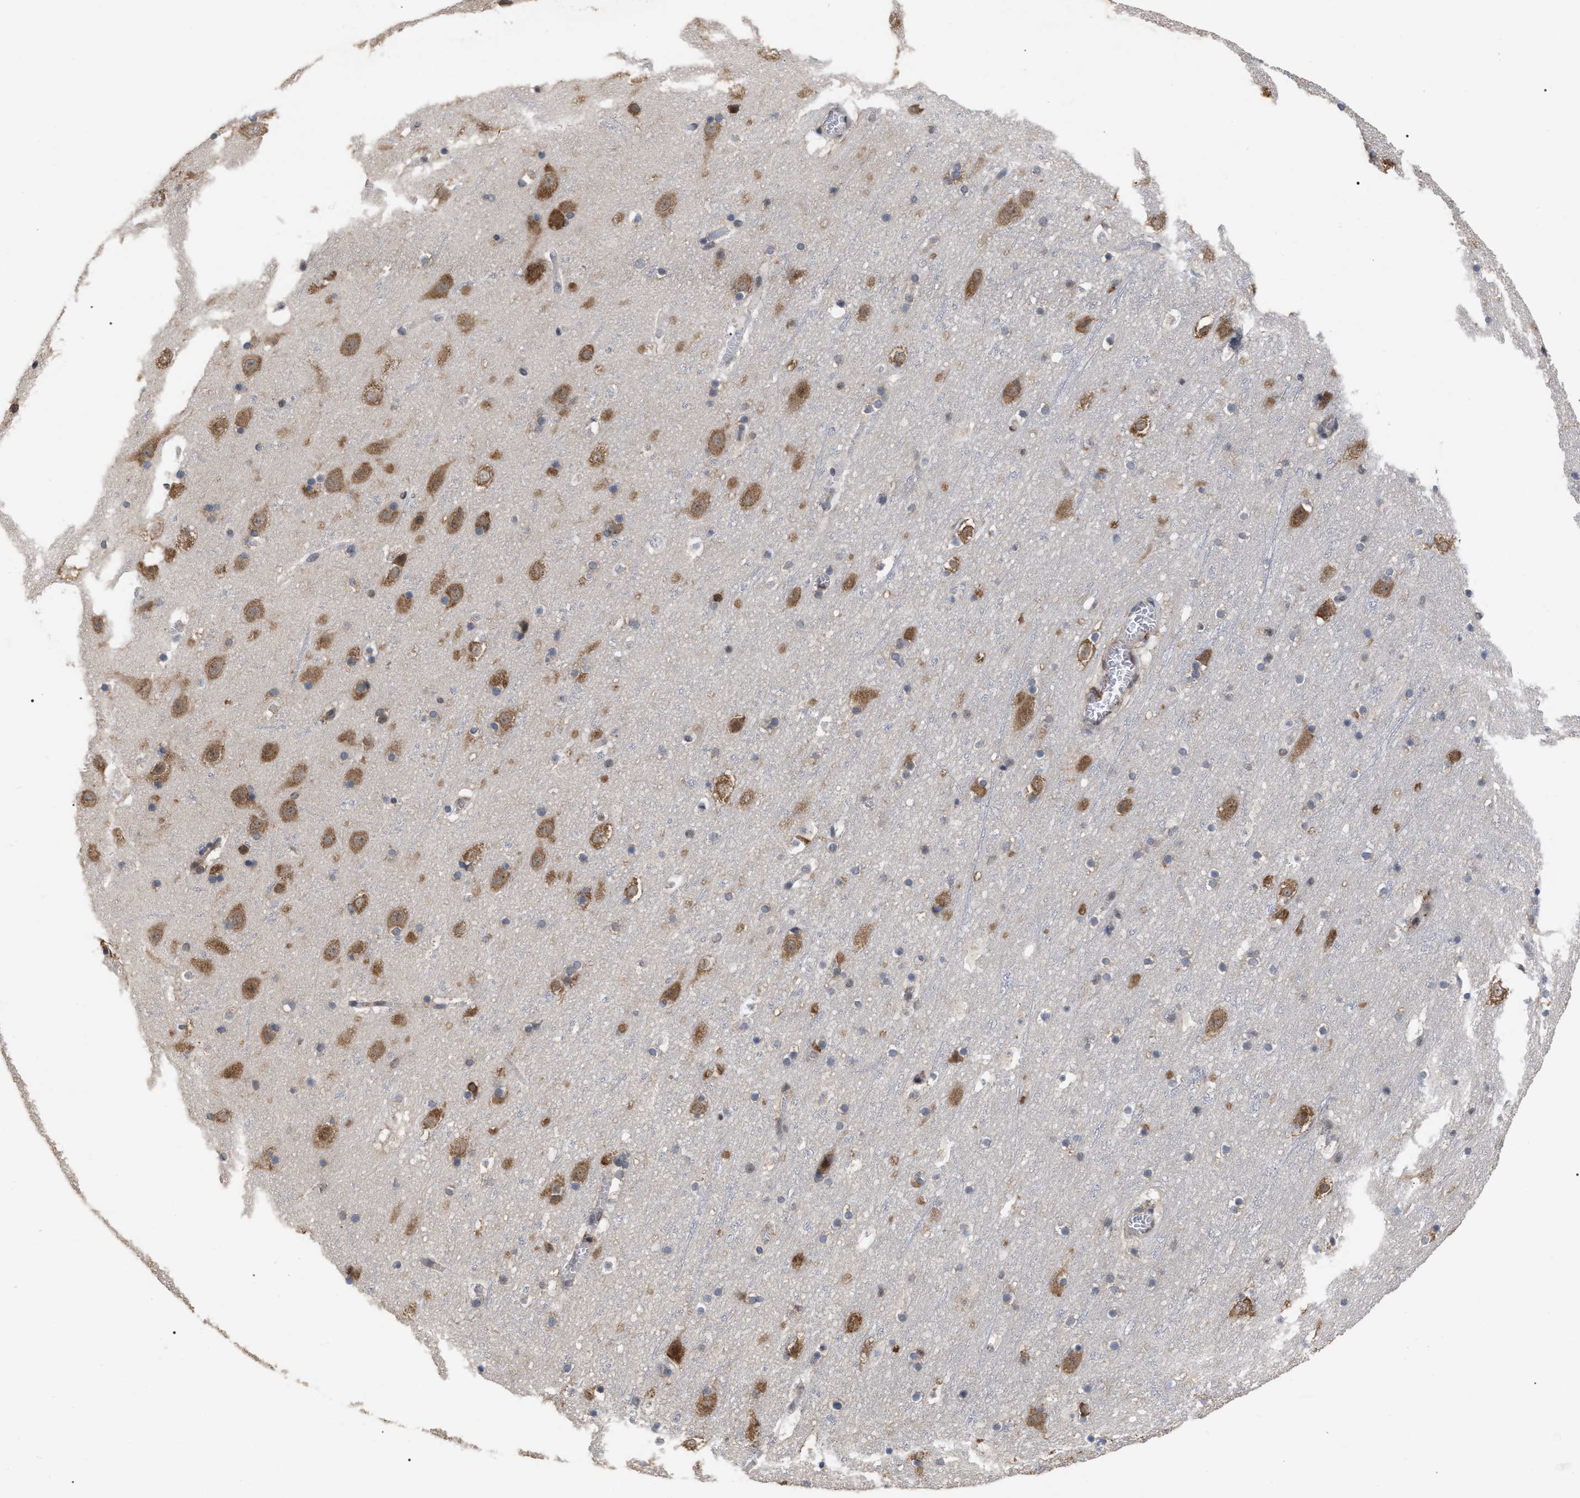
{"staining": {"intensity": "weak", "quantity": ">75%", "location": "cytoplasmic/membranous"}, "tissue": "cerebral cortex", "cell_type": "Endothelial cells", "image_type": "normal", "snomed": [{"axis": "morphology", "description": "Normal tissue, NOS"}, {"axis": "topography", "description": "Cerebral cortex"}], "caption": "A micrograph showing weak cytoplasmic/membranous staining in approximately >75% of endothelial cells in unremarkable cerebral cortex, as visualized by brown immunohistochemical staining.", "gene": "UPF1", "patient": {"sex": "male", "age": 45}}